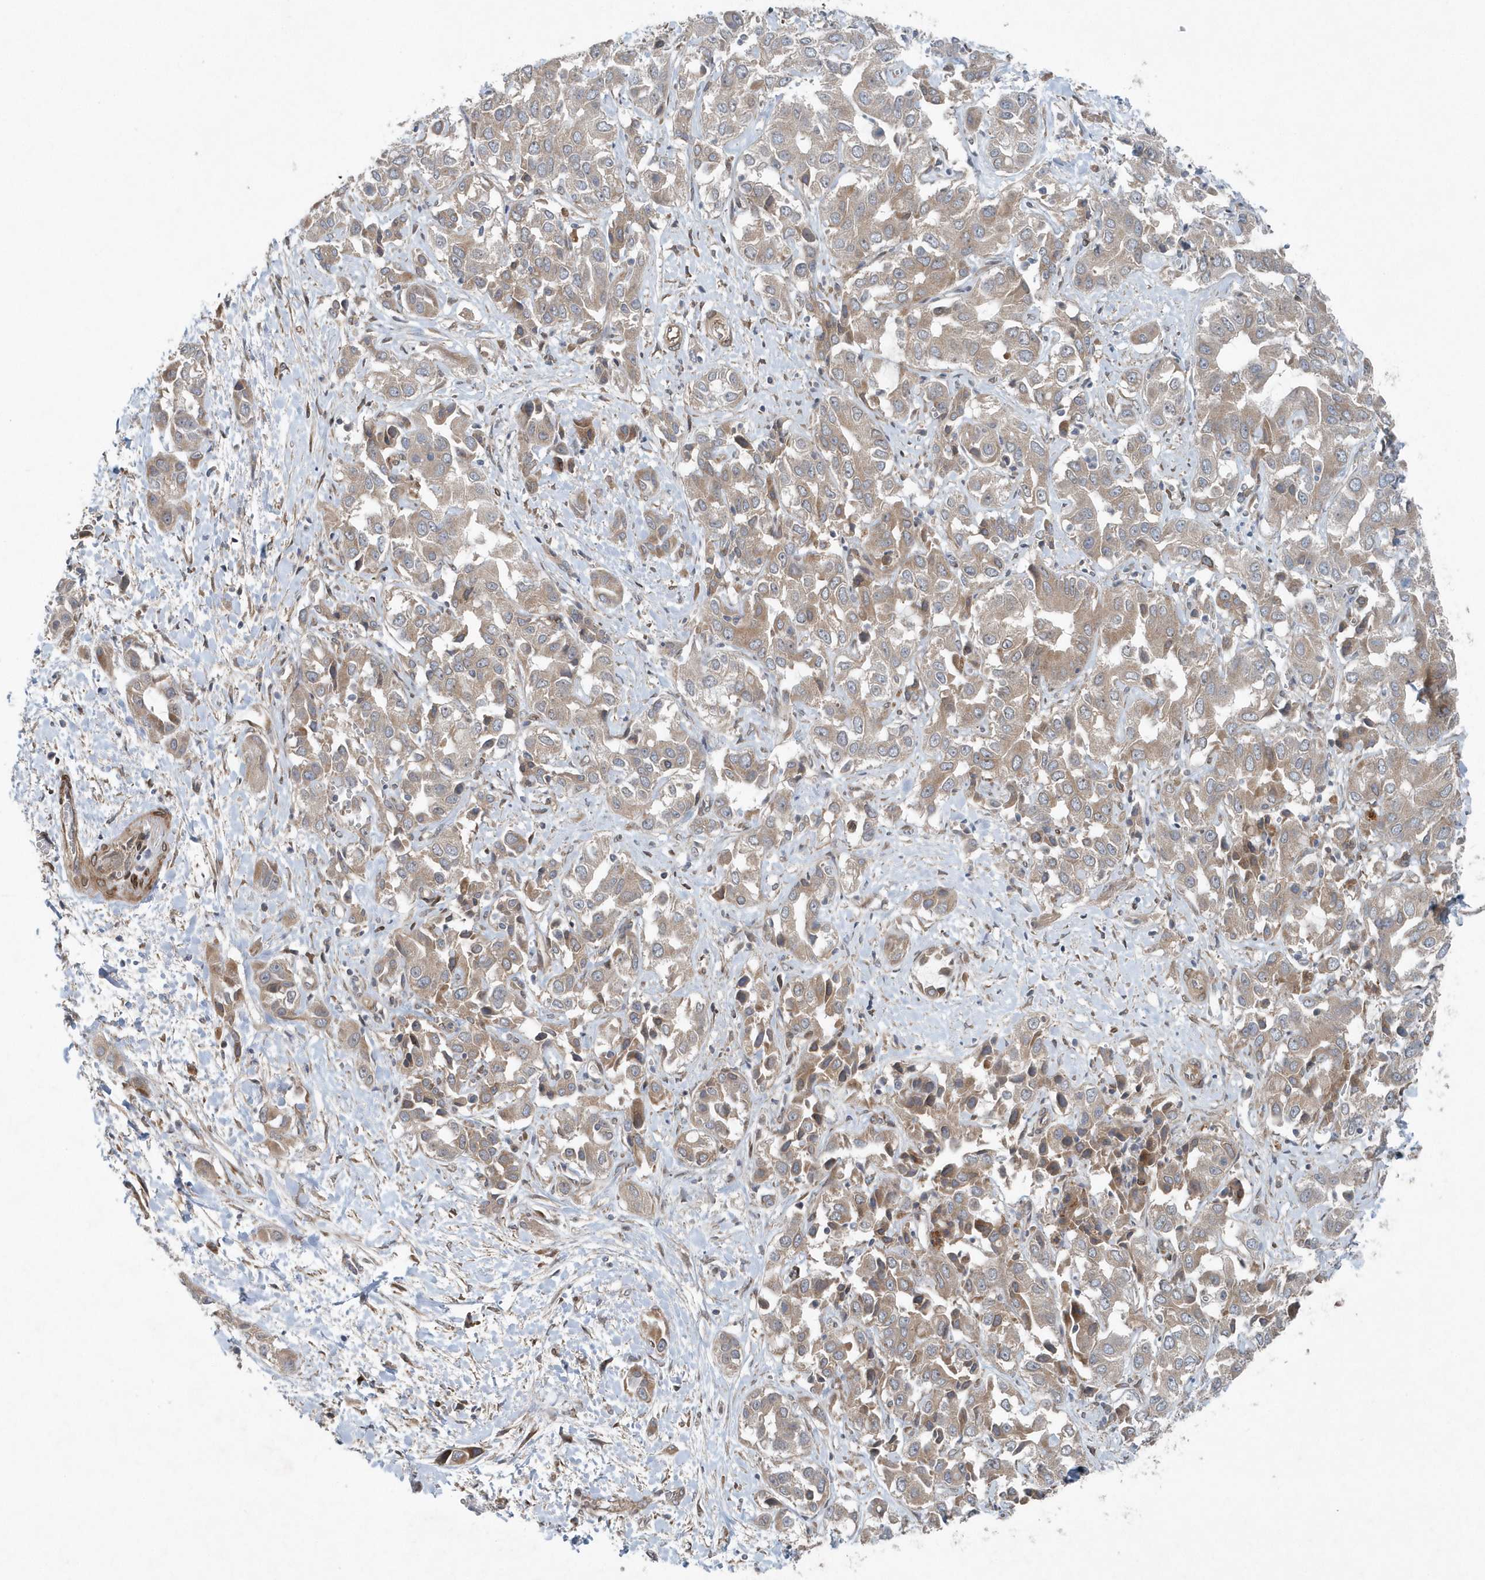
{"staining": {"intensity": "weak", "quantity": ">75%", "location": "cytoplasmic/membranous"}, "tissue": "liver cancer", "cell_type": "Tumor cells", "image_type": "cancer", "snomed": [{"axis": "morphology", "description": "Cholangiocarcinoma"}, {"axis": "topography", "description": "Liver"}], "caption": "Liver cancer was stained to show a protein in brown. There is low levels of weak cytoplasmic/membranous expression in about >75% of tumor cells. (DAB (3,3'-diaminobenzidine) IHC with brightfield microscopy, high magnification).", "gene": "MCC", "patient": {"sex": "female", "age": 52}}